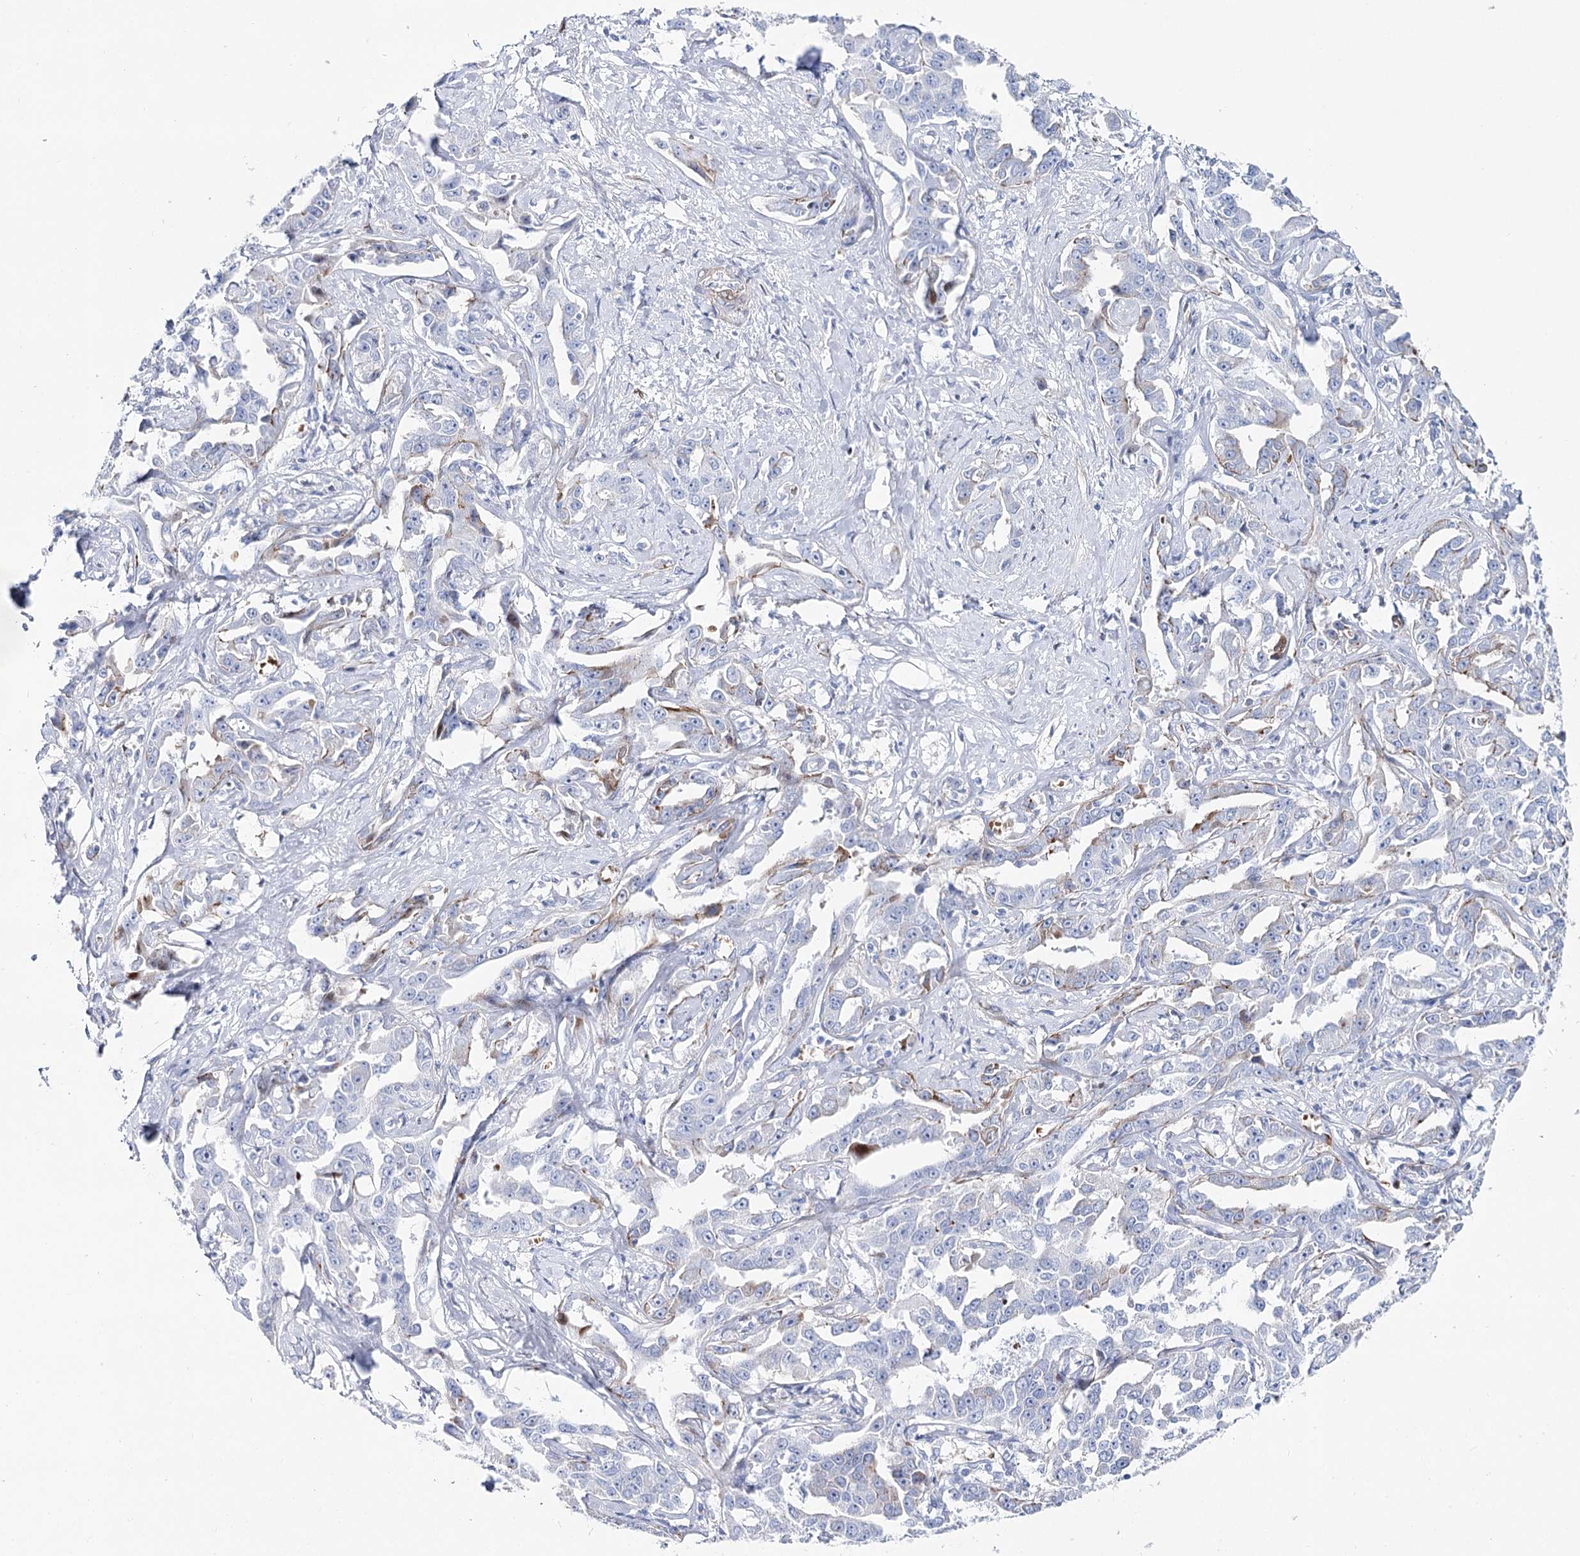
{"staining": {"intensity": "negative", "quantity": "none", "location": "none"}, "tissue": "liver cancer", "cell_type": "Tumor cells", "image_type": "cancer", "snomed": [{"axis": "morphology", "description": "Cholangiocarcinoma"}, {"axis": "topography", "description": "Liver"}], "caption": "Immunohistochemistry image of liver cancer stained for a protein (brown), which demonstrates no positivity in tumor cells.", "gene": "ANKRD23", "patient": {"sex": "male", "age": 59}}